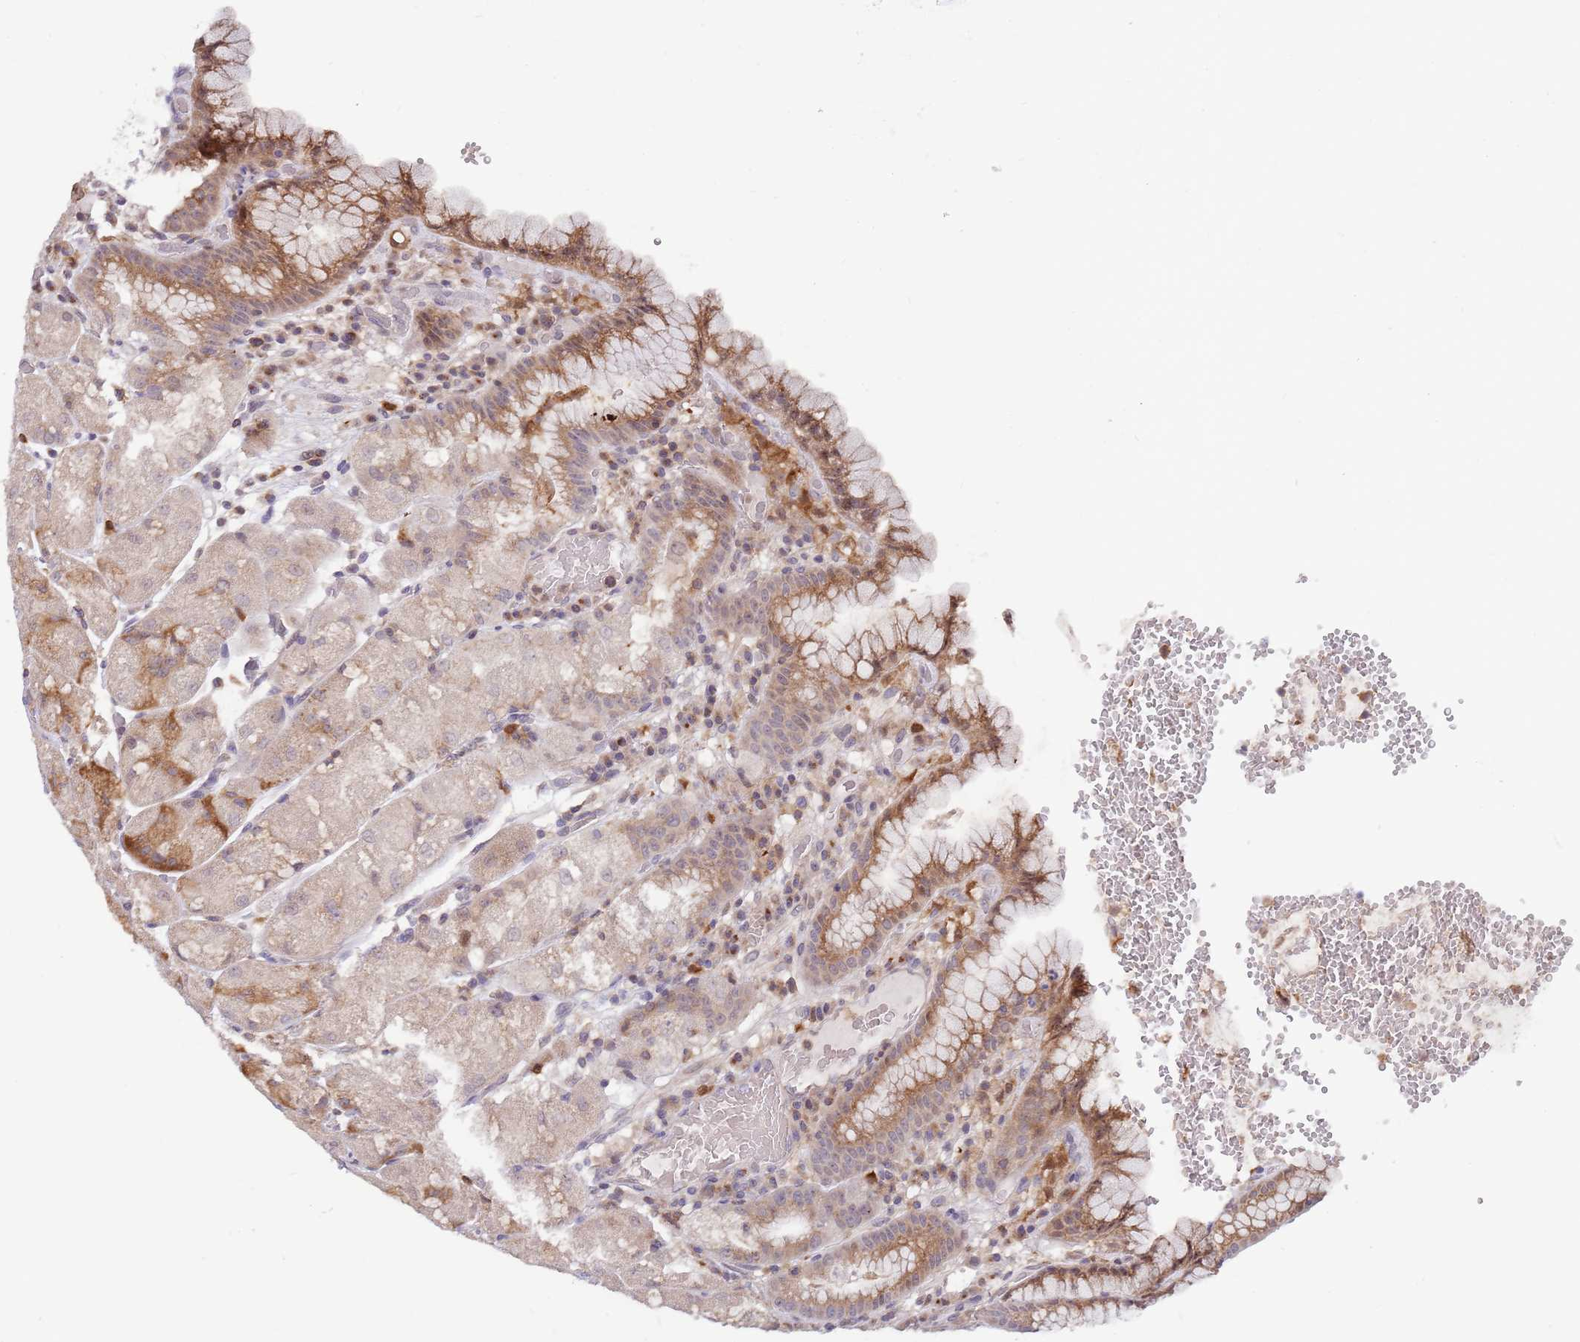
{"staining": {"intensity": "moderate", "quantity": "25%-75%", "location": "cytoplasmic/membranous,nuclear"}, "tissue": "stomach", "cell_type": "Glandular cells", "image_type": "normal", "snomed": [{"axis": "morphology", "description": "Normal tissue, NOS"}, {"axis": "topography", "description": "Stomach, upper"}], "caption": "Immunohistochemical staining of benign stomach displays 25%-75% levels of moderate cytoplasmic/membranous,nuclear protein positivity in approximately 25%-75% of glandular cells.", "gene": "CCNJL", "patient": {"sex": "male", "age": 52}}